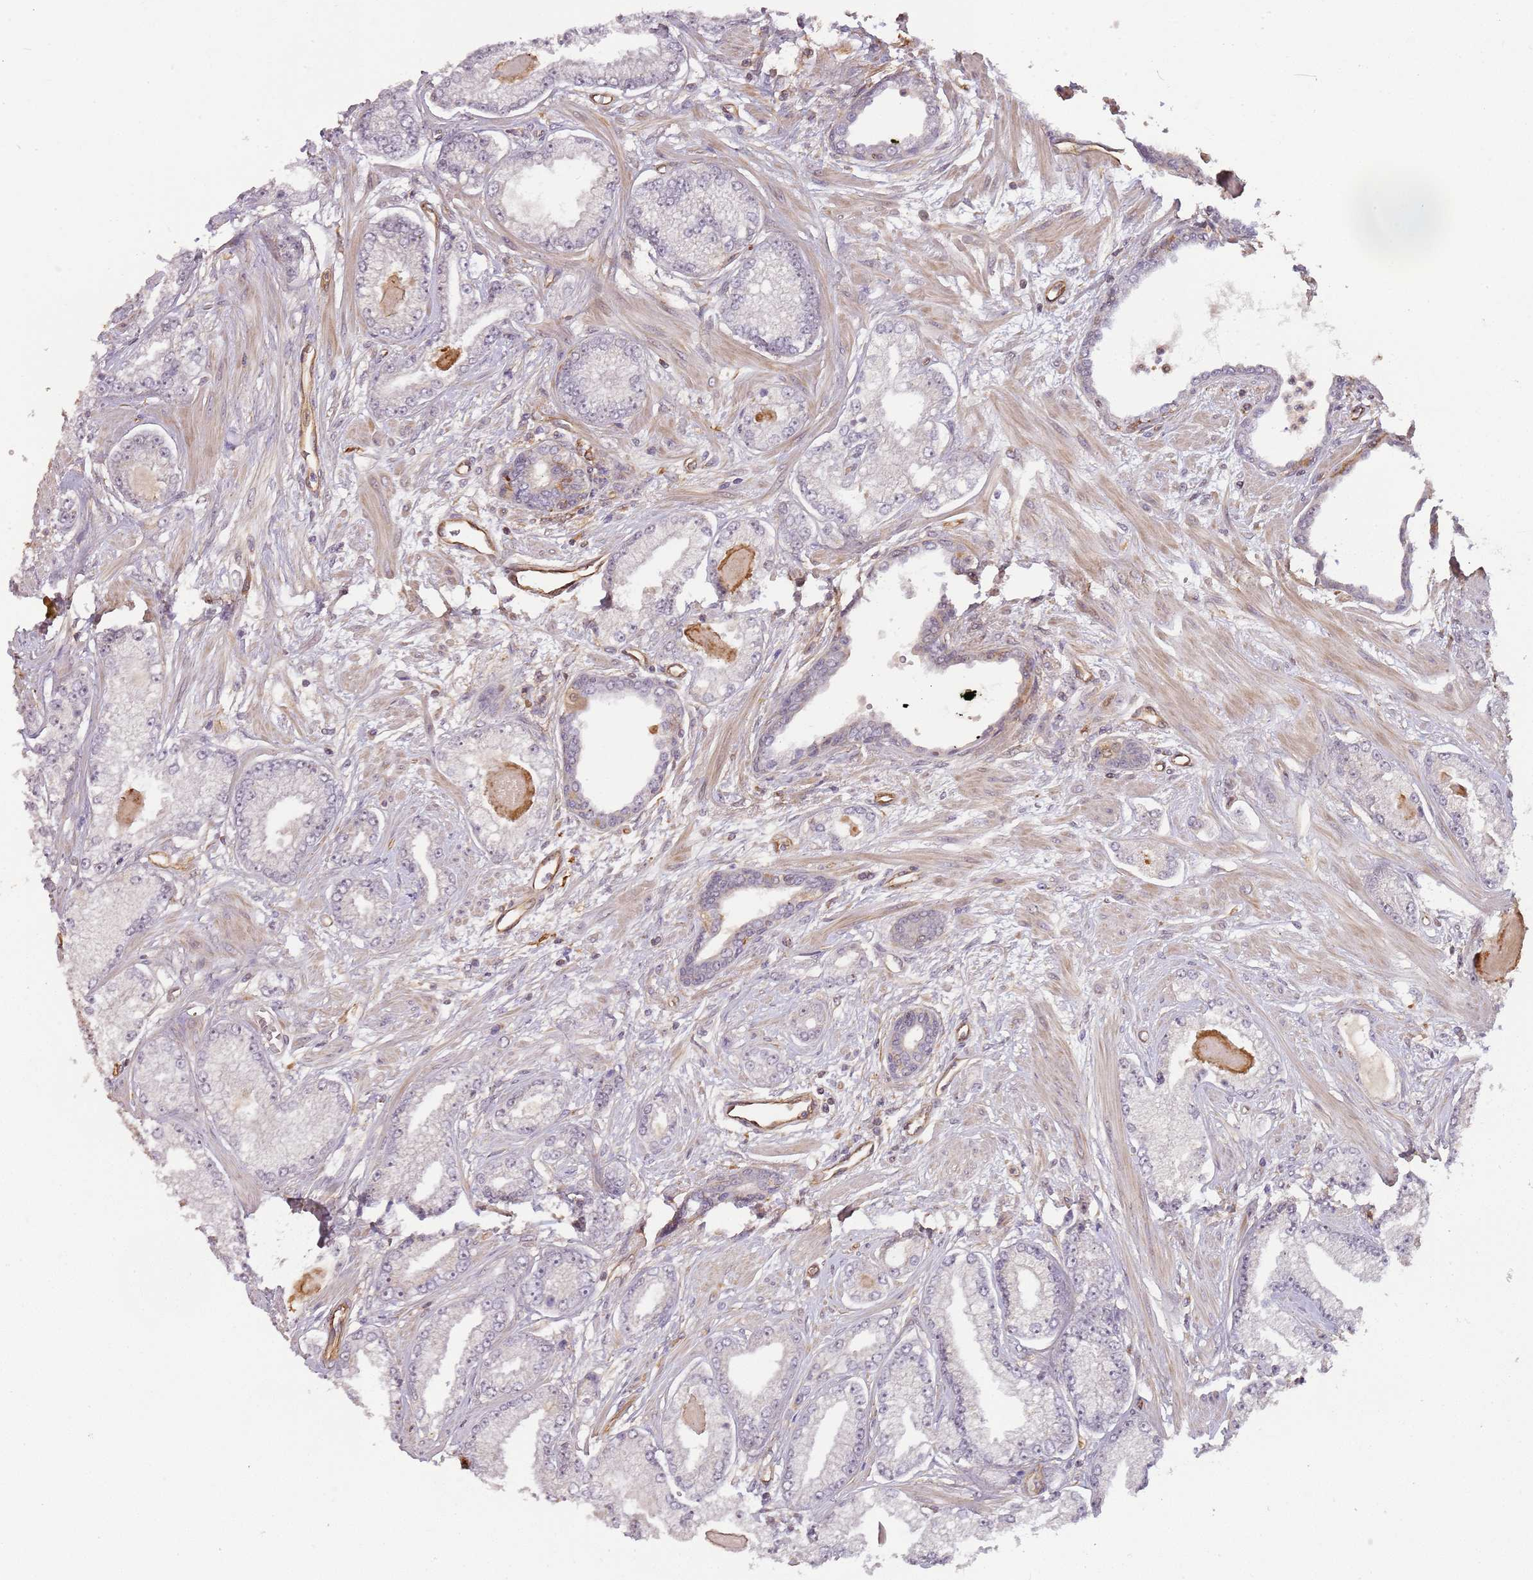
{"staining": {"intensity": "negative", "quantity": "none", "location": "none"}, "tissue": "prostate cancer", "cell_type": "Tumor cells", "image_type": "cancer", "snomed": [{"axis": "morphology", "description": "Adenocarcinoma, Low grade"}, {"axis": "topography", "description": "Prostate"}], "caption": "IHC histopathology image of neoplastic tissue: adenocarcinoma (low-grade) (prostate) stained with DAB (3,3'-diaminobenzidine) exhibits no significant protein staining in tumor cells.", "gene": "SURF2", "patient": {"sex": "male", "age": 64}}